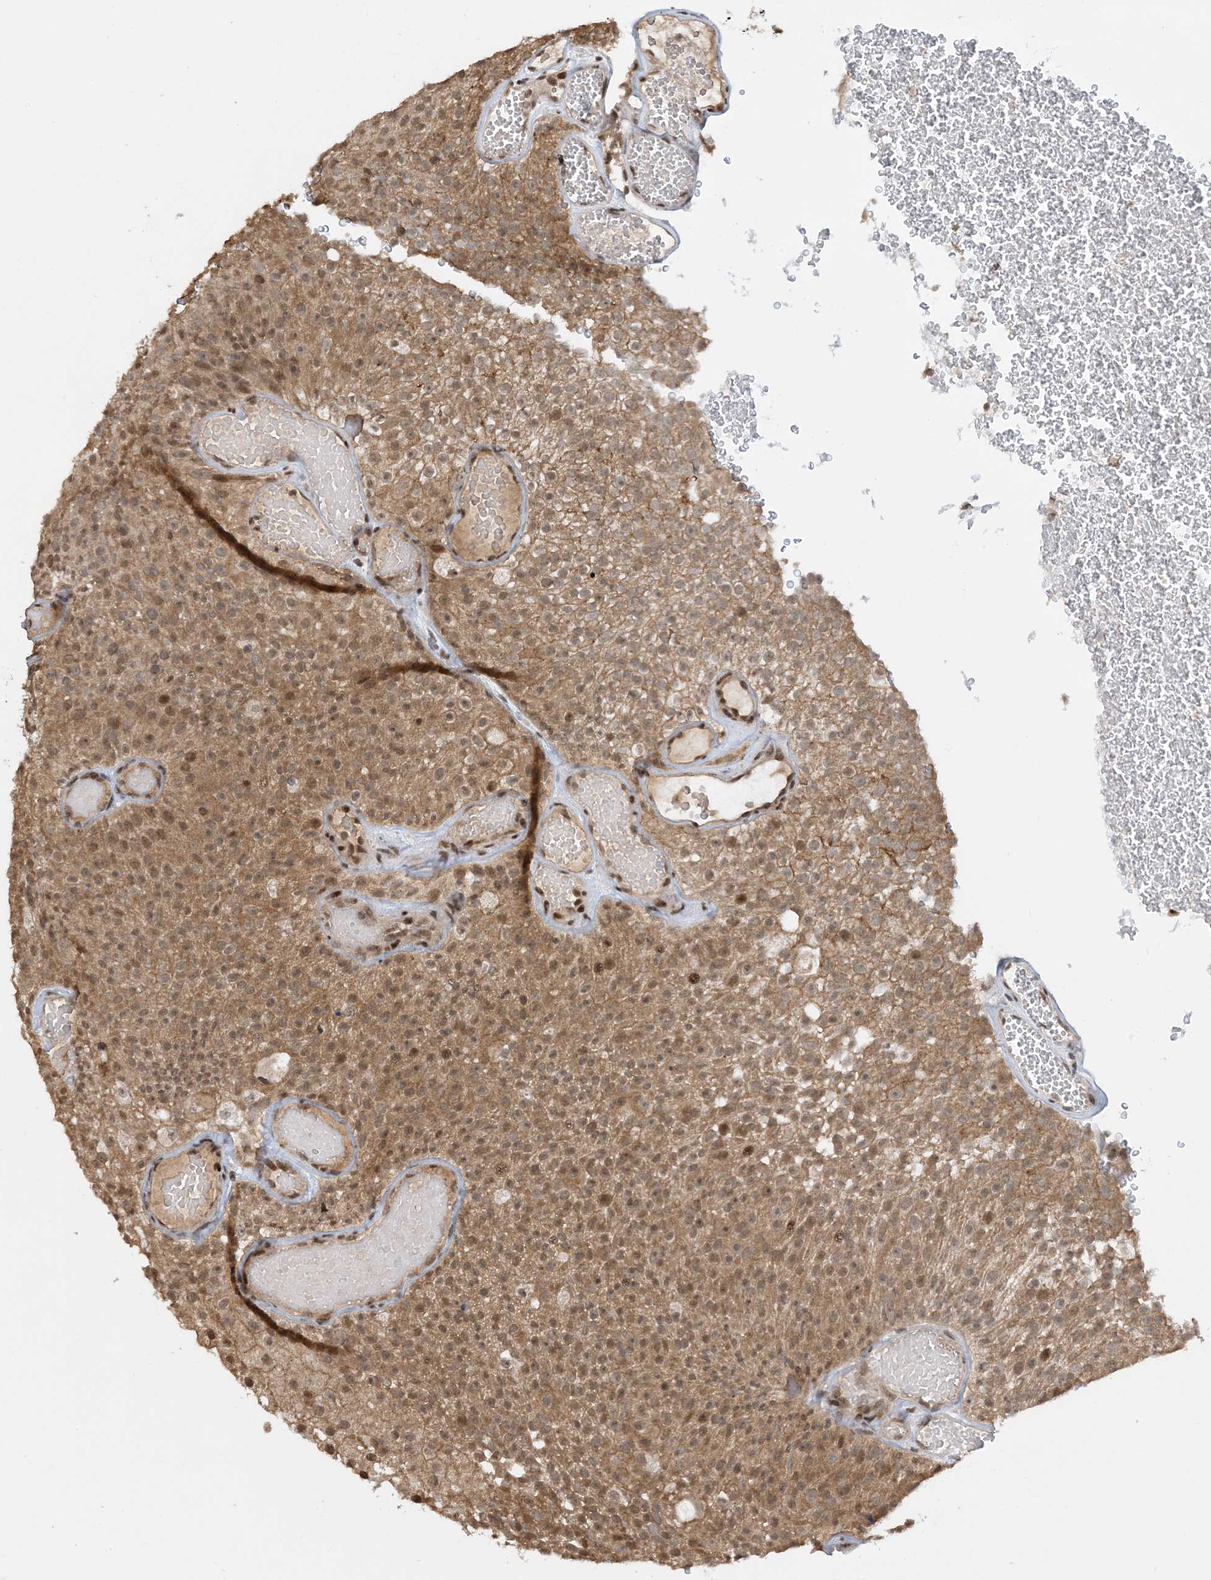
{"staining": {"intensity": "moderate", "quantity": ">75%", "location": "cytoplasmic/membranous,nuclear"}, "tissue": "urothelial cancer", "cell_type": "Tumor cells", "image_type": "cancer", "snomed": [{"axis": "morphology", "description": "Urothelial carcinoma, Low grade"}, {"axis": "topography", "description": "Urinary bladder"}], "caption": "Immunohistochemical staining of human urothelial cancer exhibits medium levels of moderate cytoplasmic/membranous and nuclear staining in about >75% of tumor cells.", "gene": "ACYP2", "patient": {"sex": "male", "age": 78}}